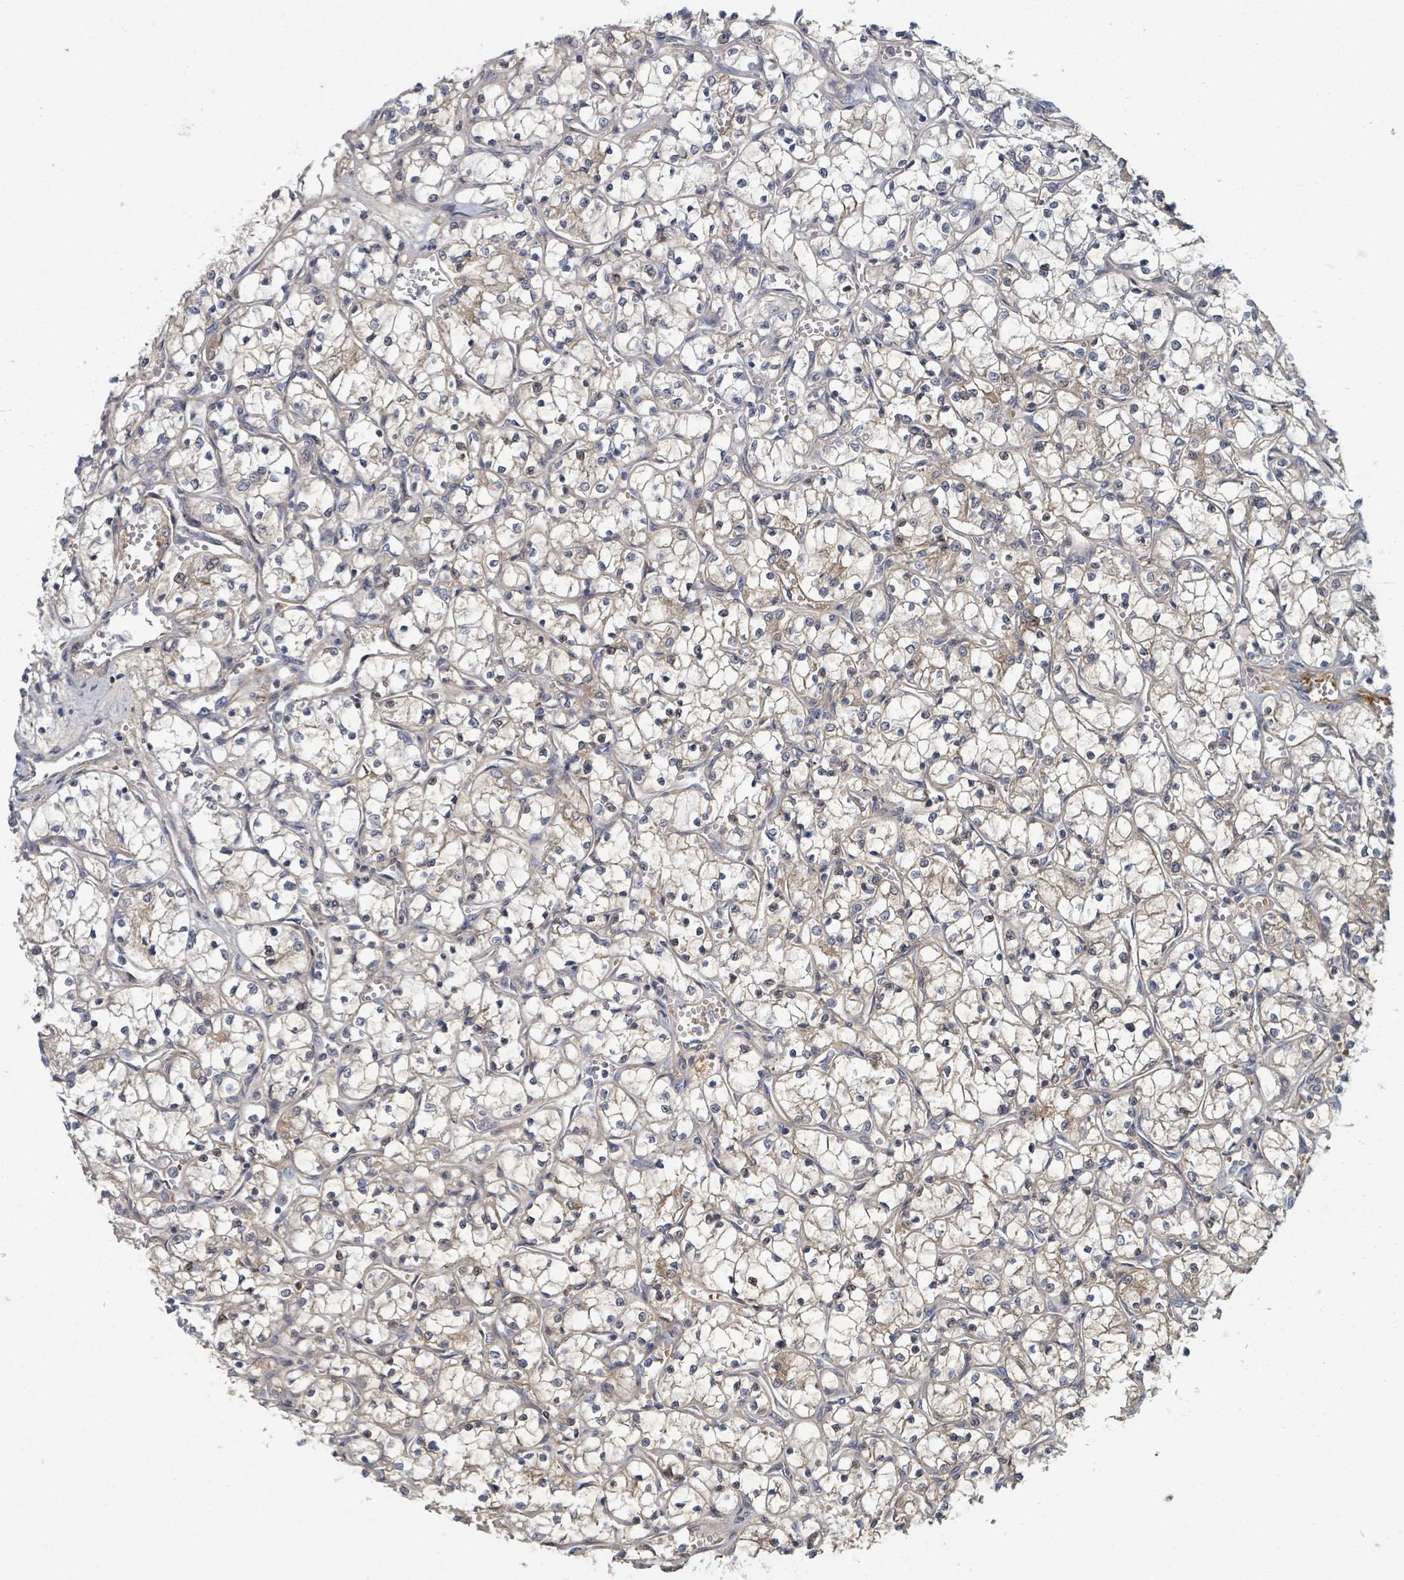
{"staining": {"intensity": "negative", "quantity": "none", "location": "none"}, "tissue": "renal cancer", "cell_type": "Tumor cells", "image_type": "cancer", "snomed": [{"axis": "morphology", "description": "Adenocarcinoma, NOS"}, {"axis": "topography", "description": "Kidney"}], "caption": "This is an immunohistochemistry micrograph of human adenocarcinoma (renal). There is no expression in tumor cells.", "gene": "GABBR1", "patient": {"sex": "female", "age": 69}}